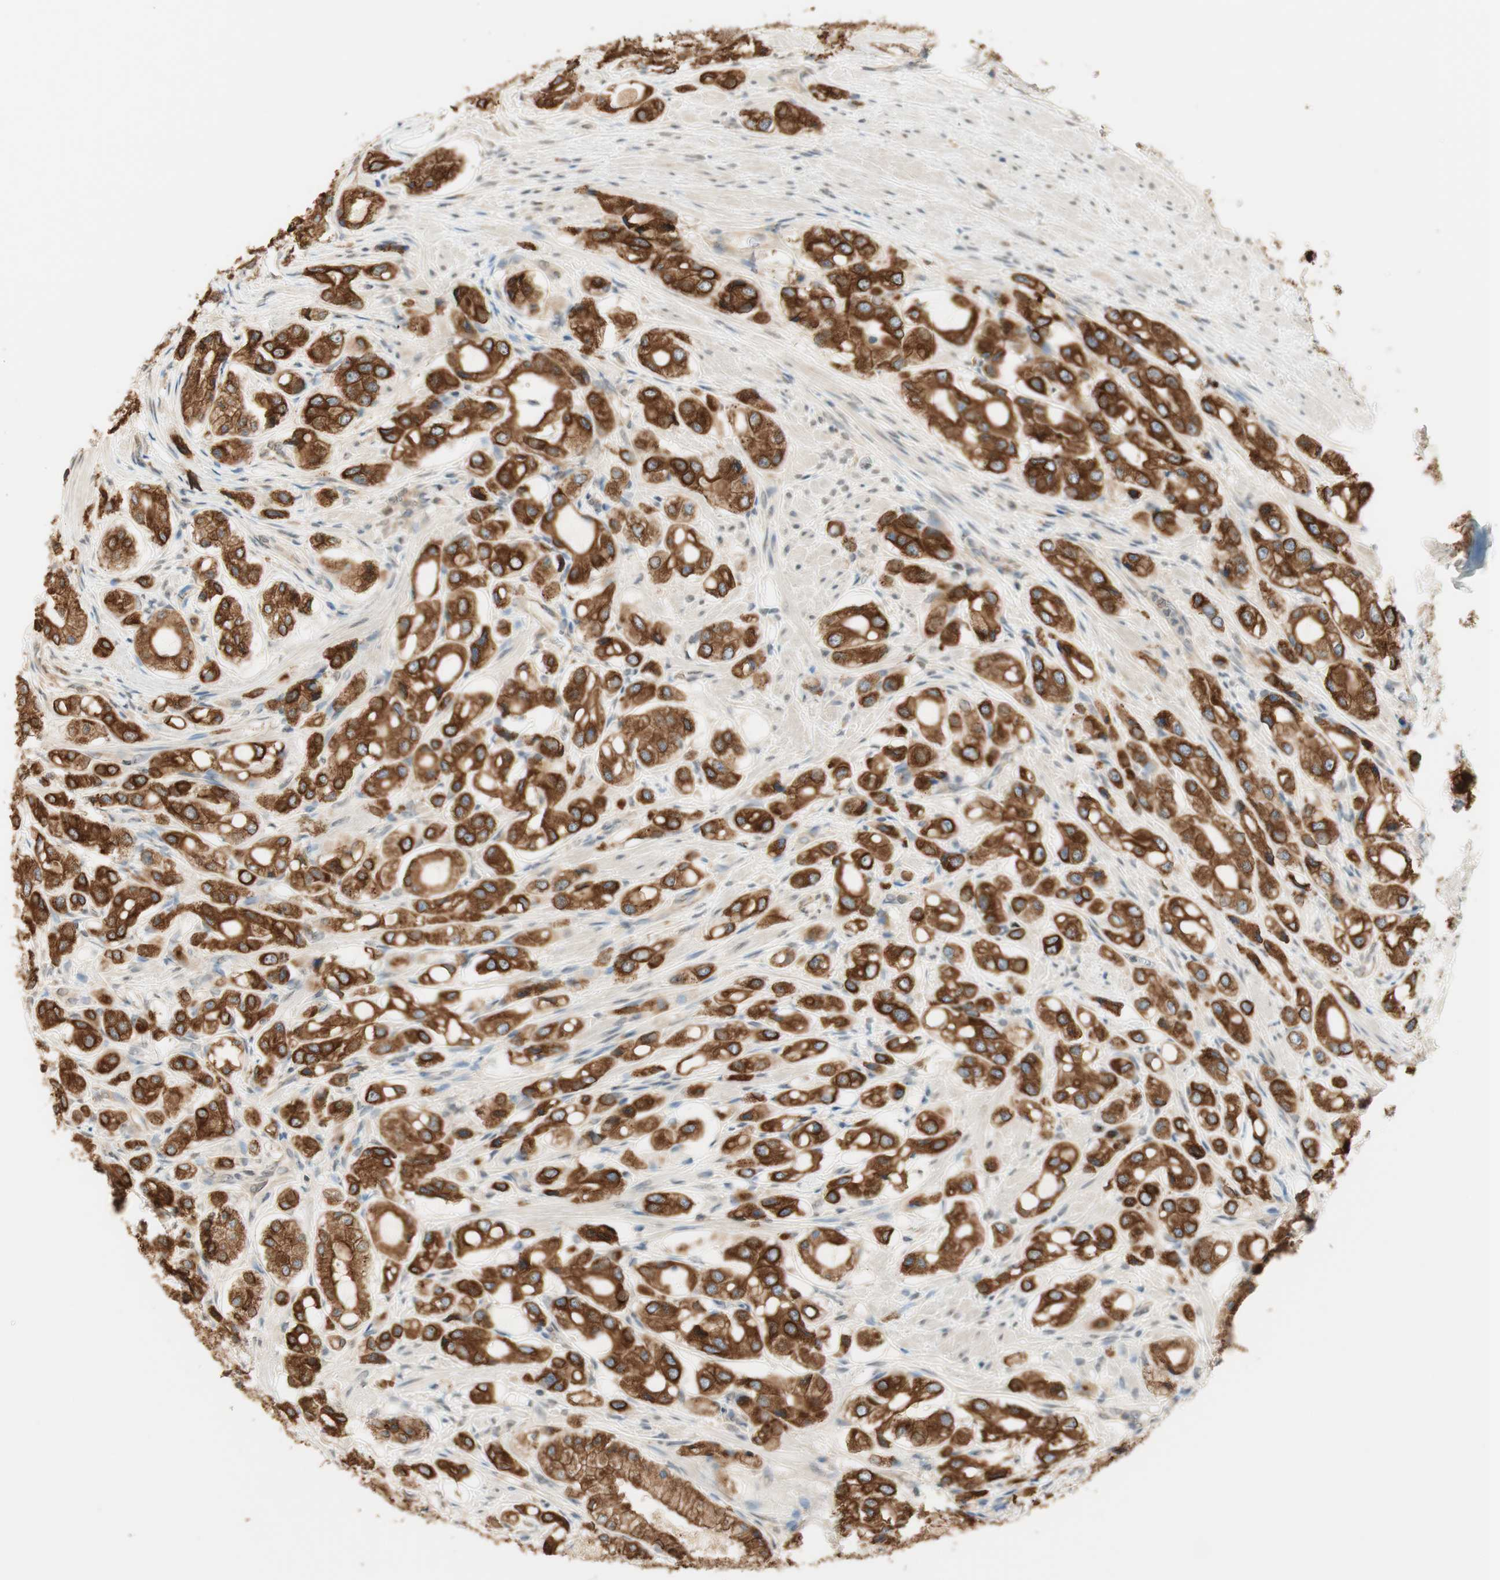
{"staining": {"intensity": "strong", "quantity": ">75%", "location": "cytoplasmic/membranous"}, "tissue": "prostate cancer", "cell_type": "Tumor cells", "image_type": "cancer", "snomed": [{"axis": "morphology", "description": "Adenocarcinoma, High grade"}, {"axis": "topography", "description": "Prostate"}], "caption": "A brown stain labels strong cytoplasmic/membranous staining of a protein in high-grade adenocarcinoma (prostate) tumor cells. (brown staining indicates protein expression, while blue staining denotes nuclei).", "gene": "SPINT2", "patient": {"sex": "male", "age": 65}}